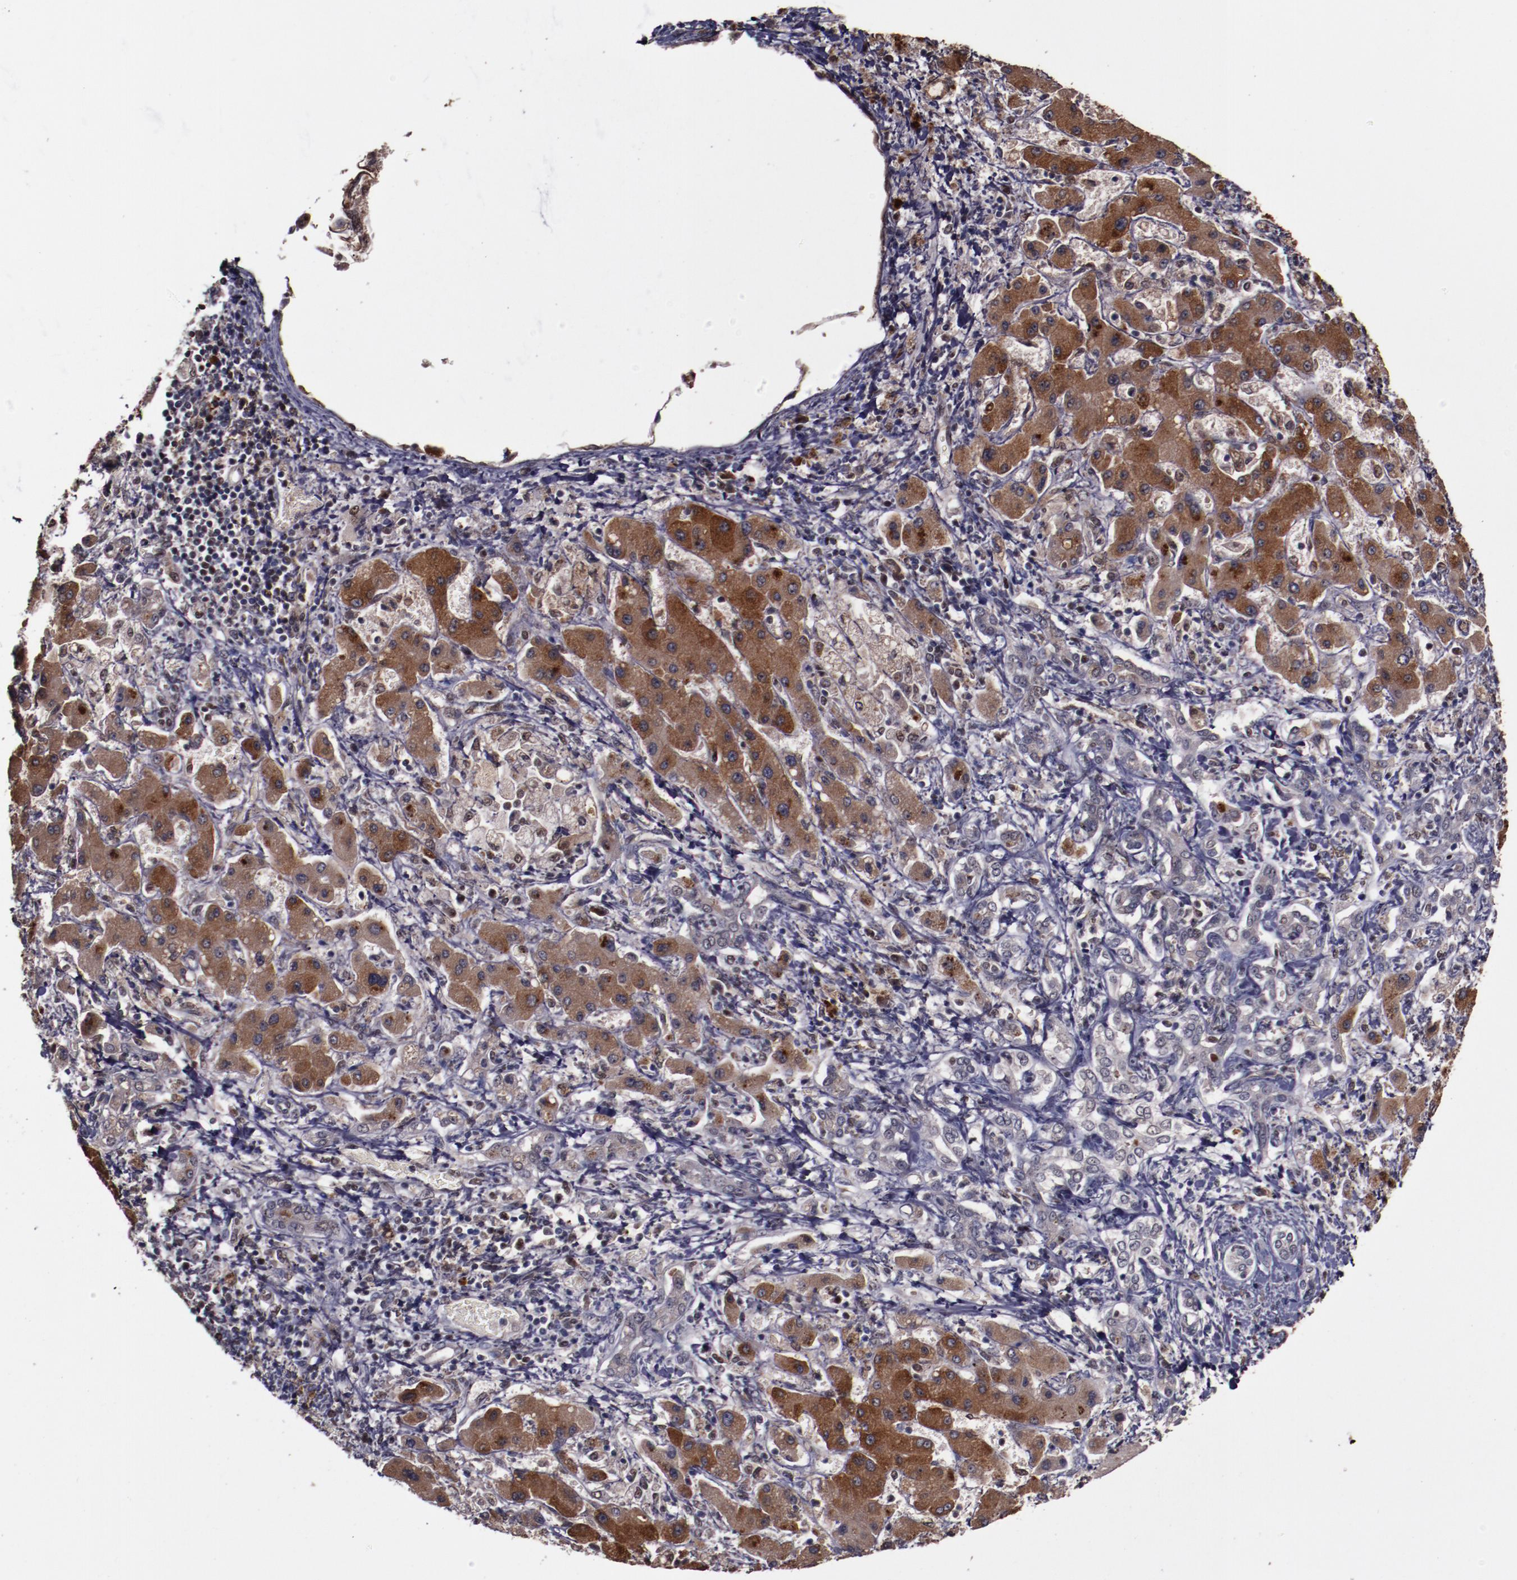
{"staining": {"intensity": "negative", "quantity": "none", "location": "none"}, "tissue": "liver cancer", "cell_type": "Tumor cells", "image_type": "cancer", "snomed": [{"axis": "morphology", "description": "Cholangiocarcinoma"}, {"axis": "topography", "description": "Liver"}], "caption": "Immunohistochemistry image of human liver cholangiocarcinoma stained for a protein (brown), which reveals no staining in tumor cells. (Immunohistochemistry, brightfield microscopy, high magnification).", "gene": "CHEK2", "patient": {"sex": "male", "age": 50}}